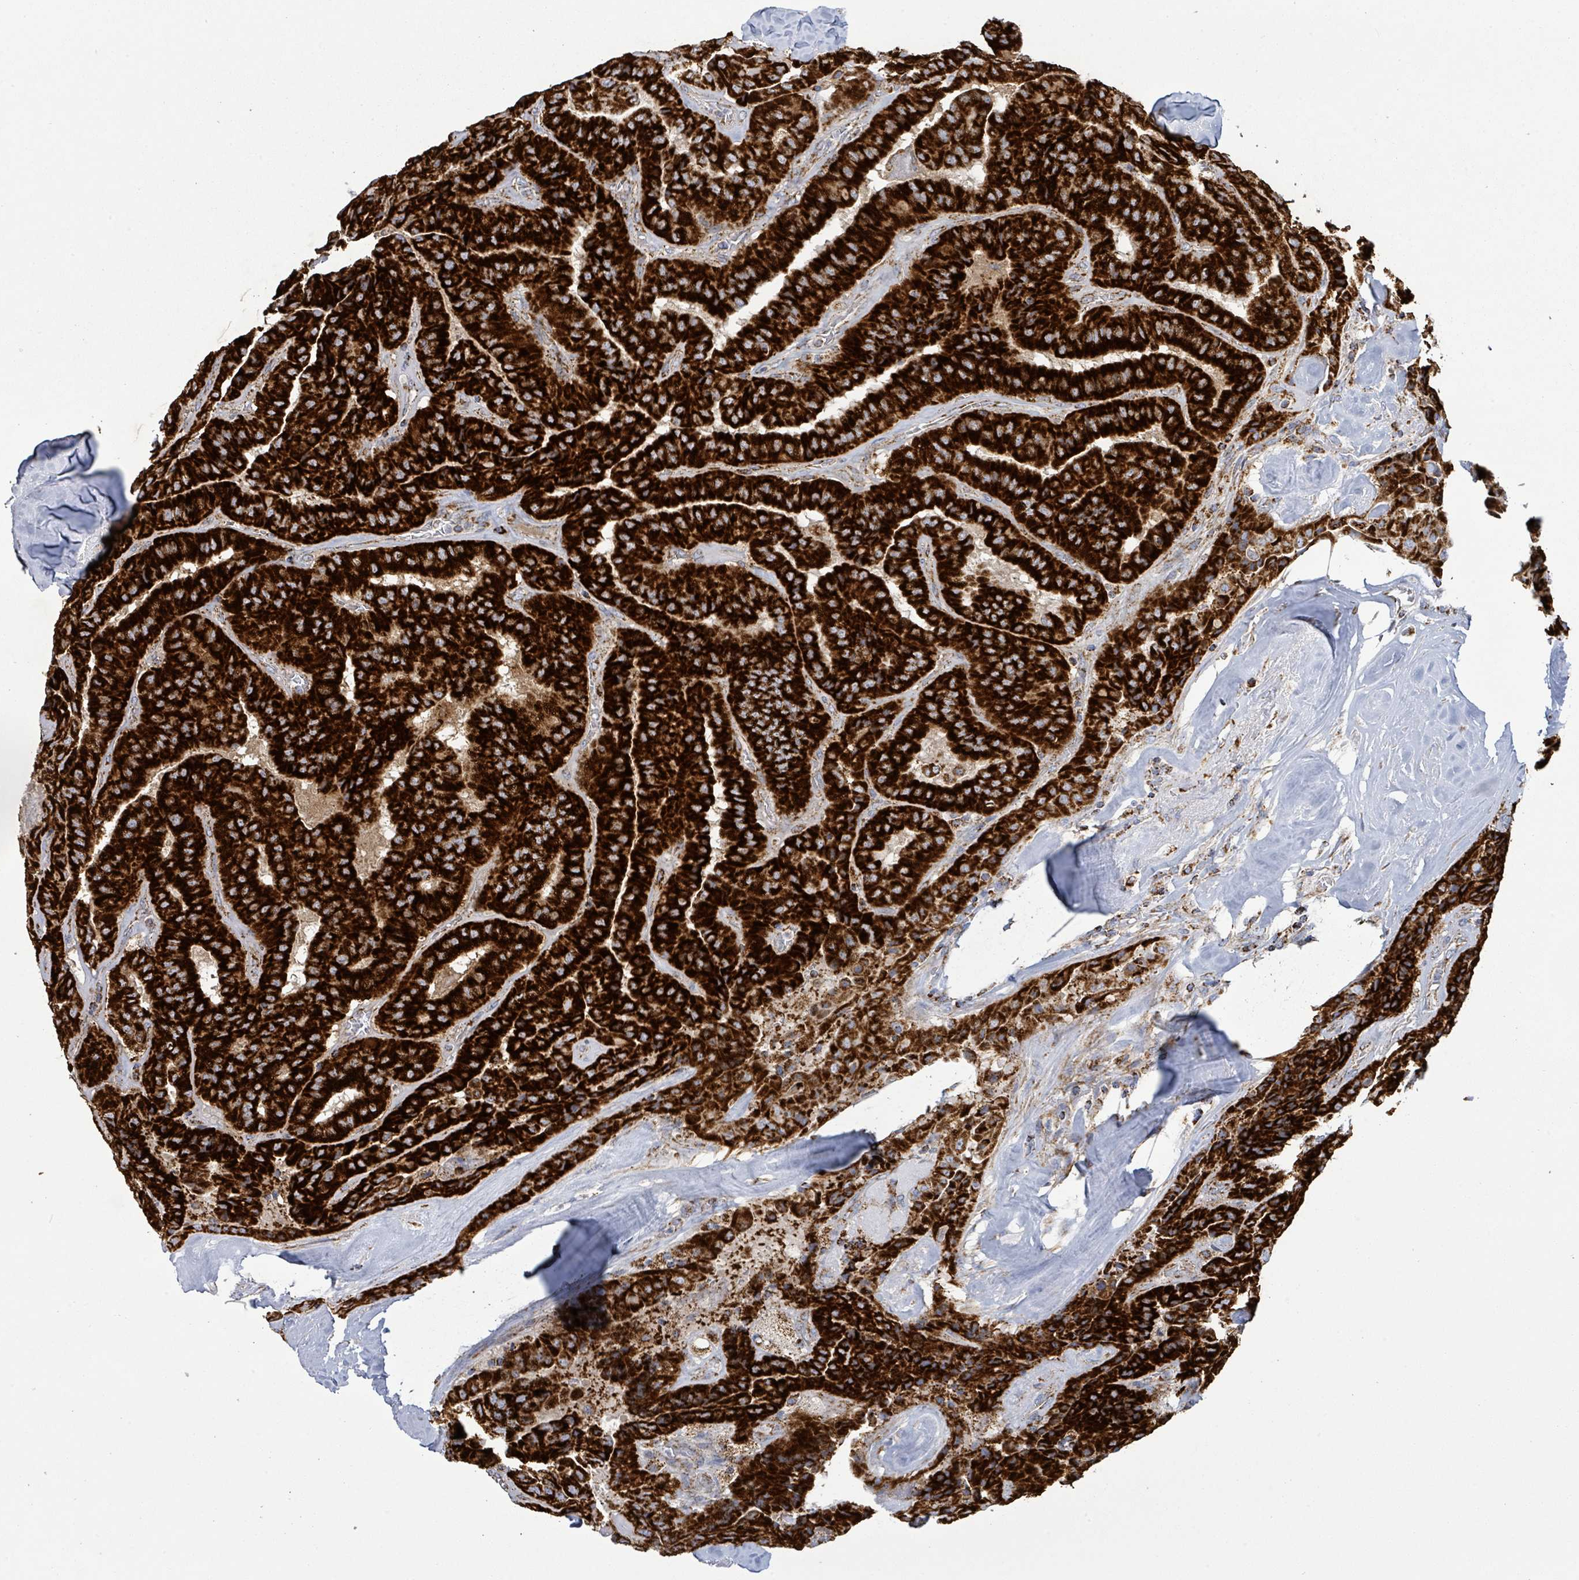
{"staining": {"intensity": "strong", "quantity": ">75%", "location": "cytoplasmic/membranous"}, "tissue": "thyroid cancer", "cell_type": "Tumor cells", "image_type": "cancer", "snomed": [{"axis": "morphology", "description": "Normal tissue, NOS"}, {"axis": "morphology", "description": "Papillary adenocarcinoma, NOS"}, {"axis": "topography", "description": "Thyroid gland"}], "caption": "Thyroid cancer stained with a protein marker reveals strong staining in tumor cells.", "gene": "SUCLG2", "patient": {"sex": "female", "age": 59}}